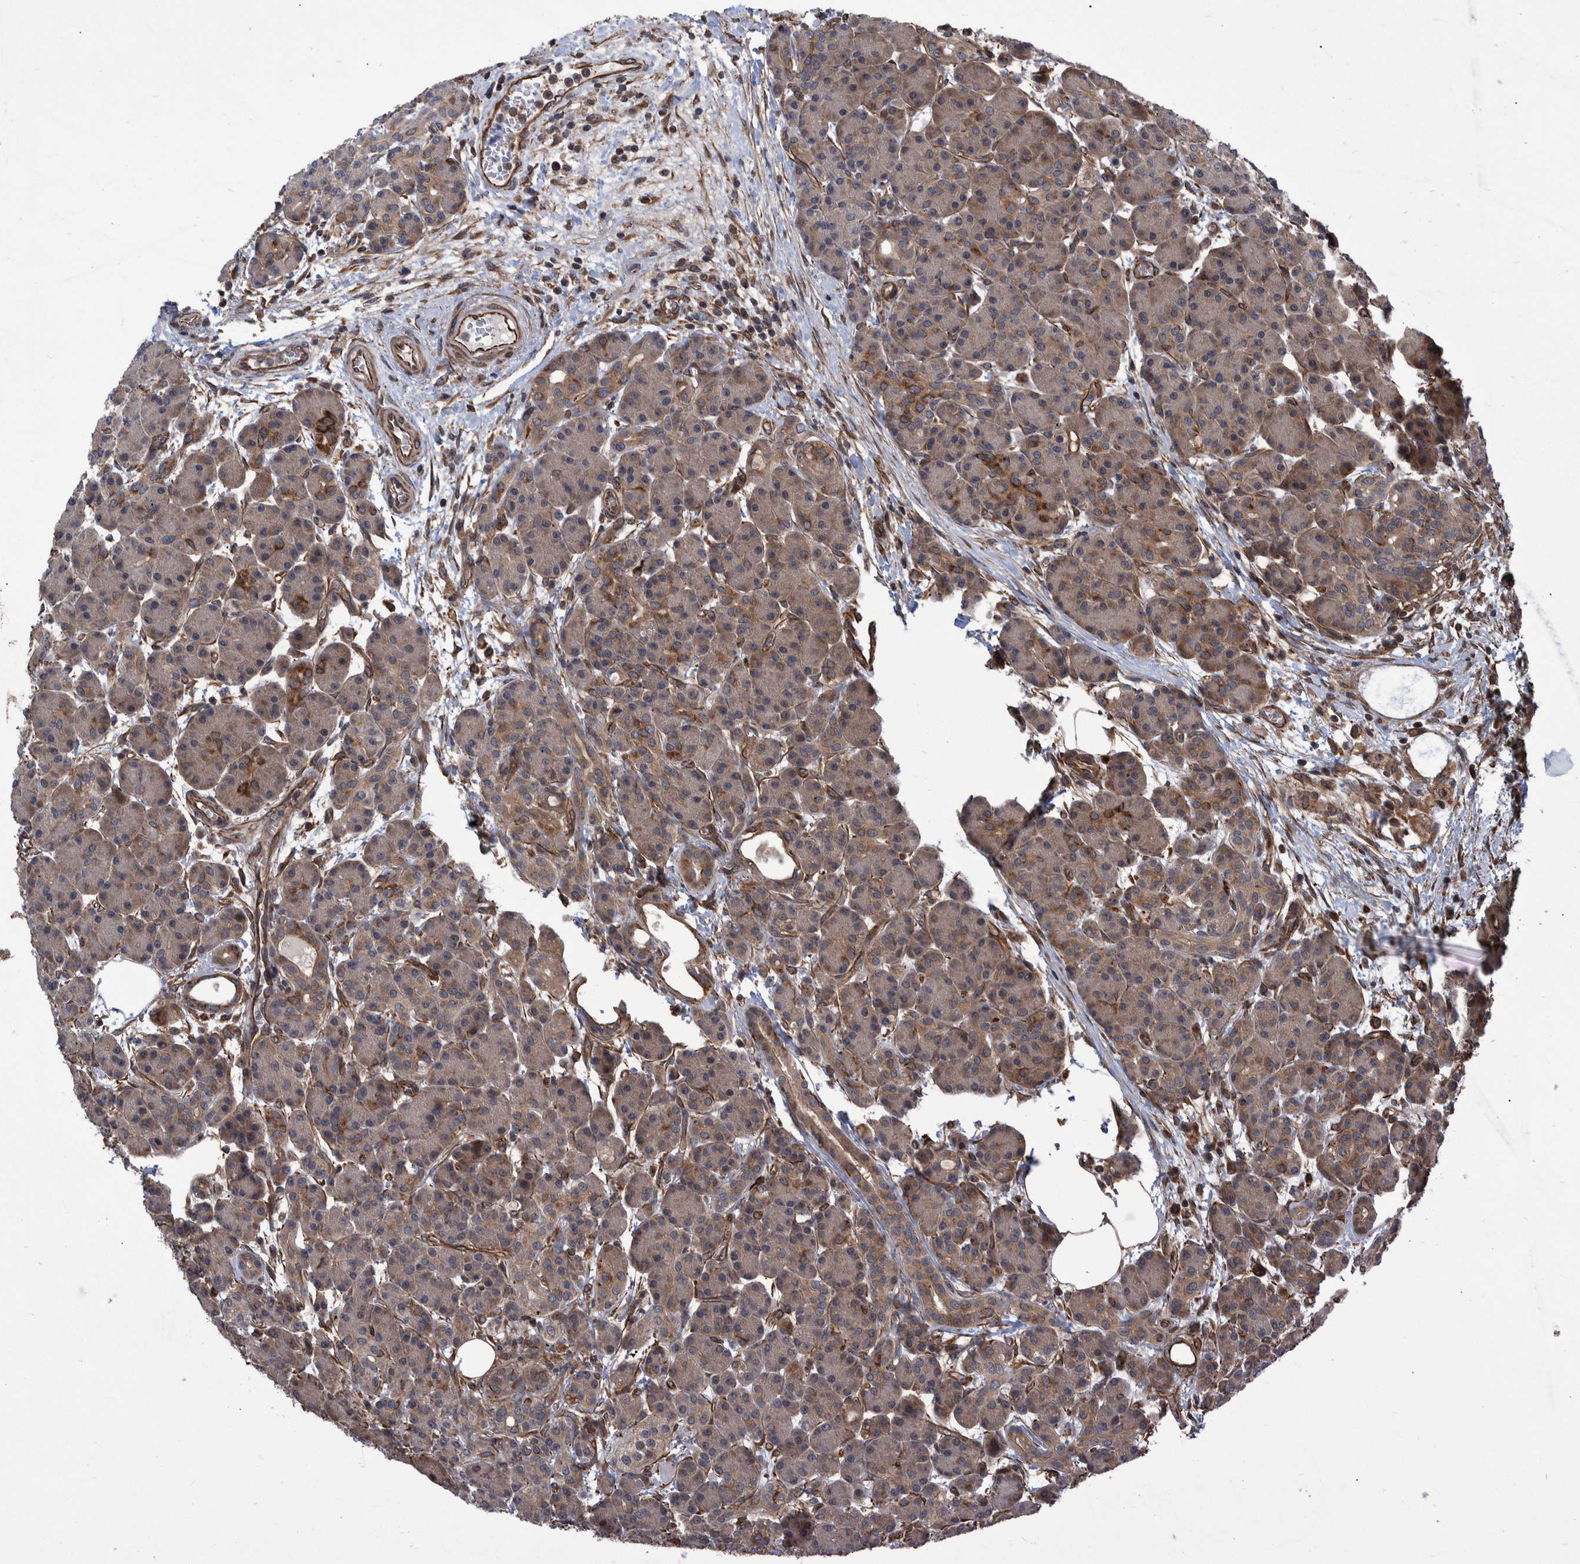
{"staining": {"intensity": "moderate", "quantity": ">75%", "location": "cytoplasmic/membranous"}, "tissue": "pancreas", "cell_type": "Exocrine glandular cells", "image_type": "normal", "snomed": [{"axis": "morphology", "description": "Normal tissue, NOS"}, {"axis": "topography", "description": "Pancreas"}], "caption": "This image exhibits immunohistochemistry staining of benign pancreas, with medium moderate cytoplasmic/membranous positivity in approximately >75% of exocrine glandular cells.", "gene": "TNFRSF10B", "patient": {"sex": "male", "age": 63}}